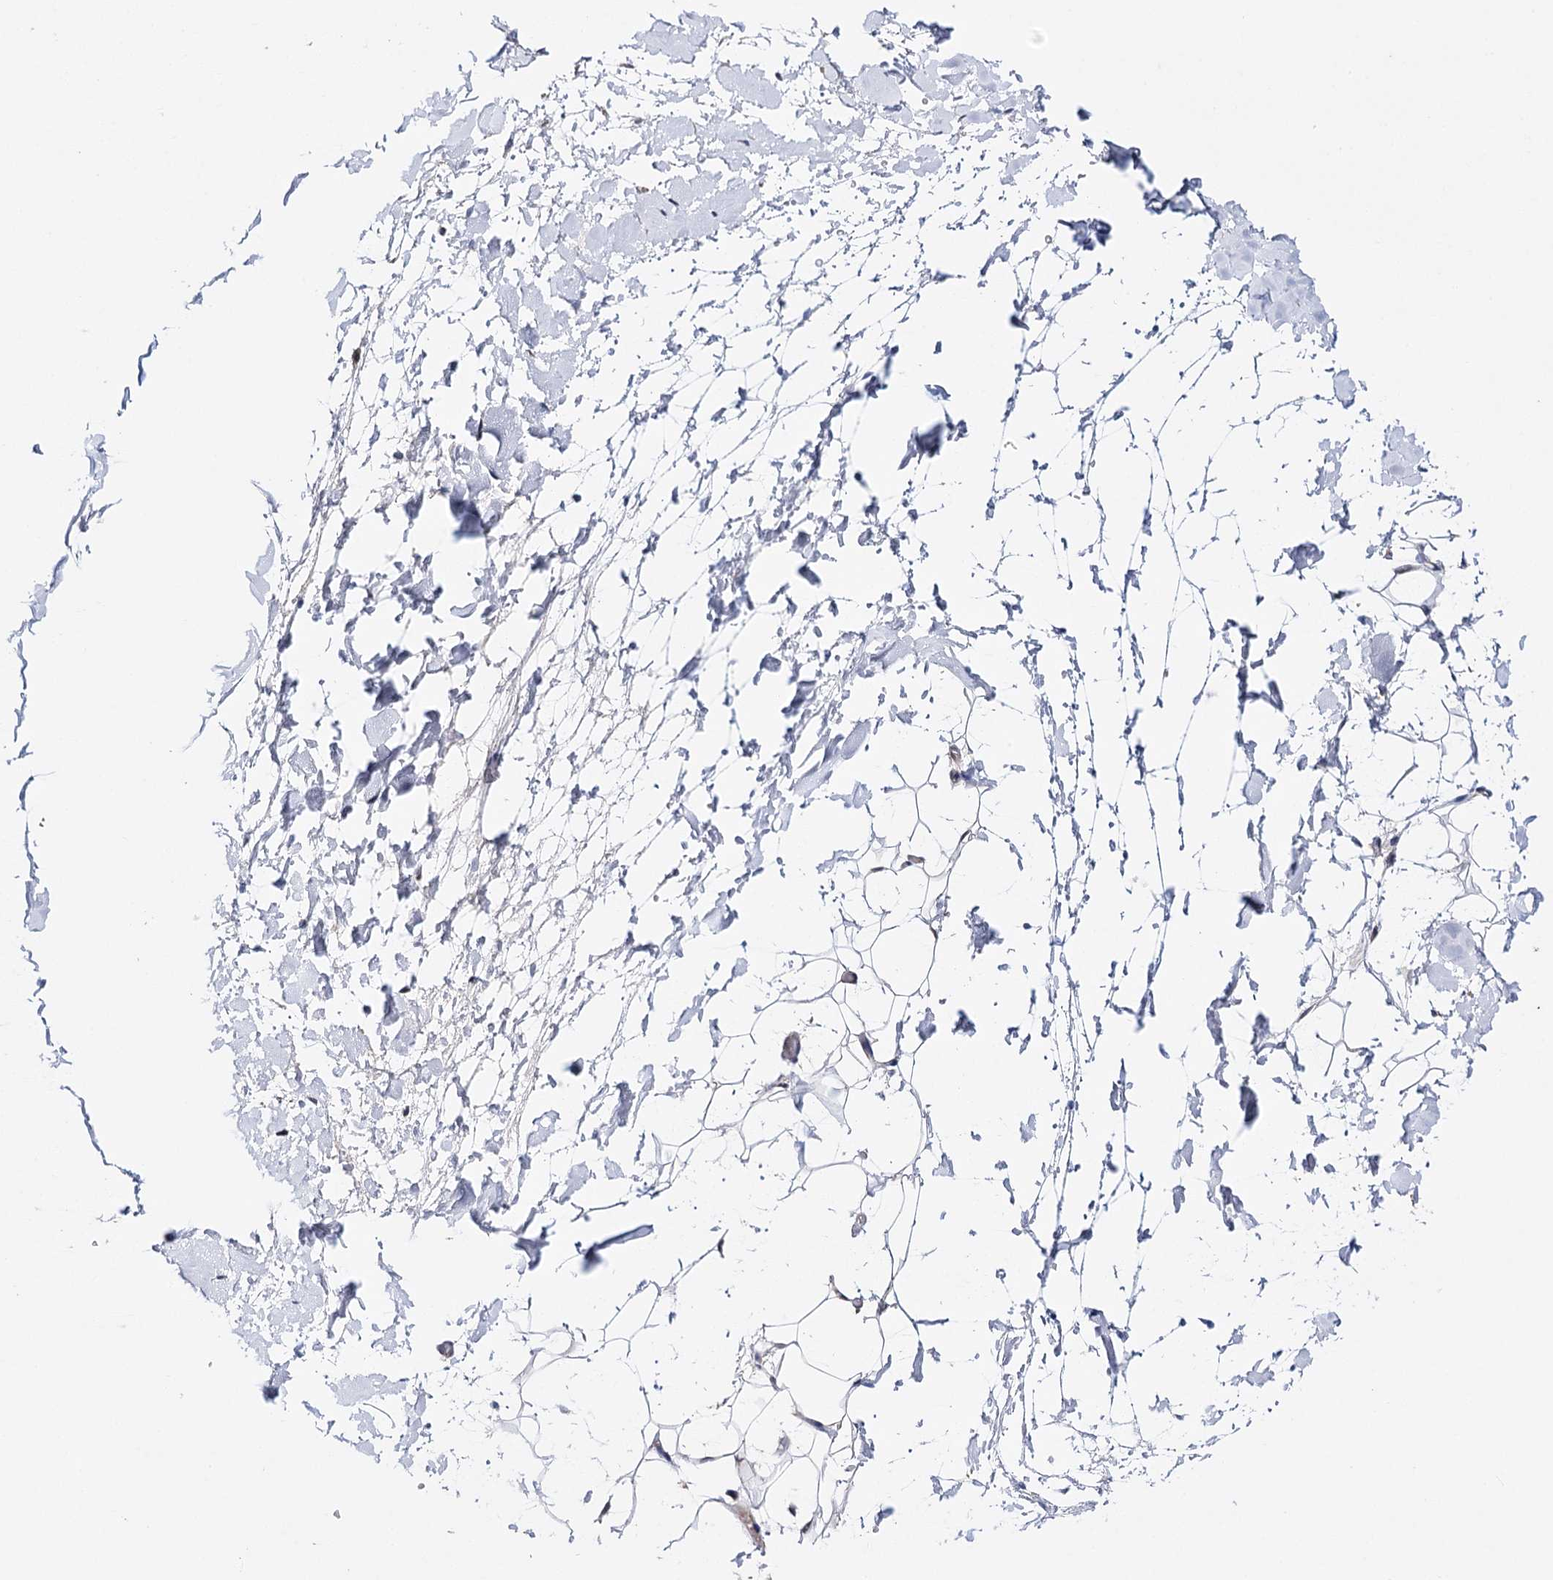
{"staining": {"intensity": "negative", "quantity": "none", "location": "none"}, "tissue": "adipose tissue", "cell_type": "Adipocytes", "image_type": "normal", "snomed": [{"axis": "morphology", "description": "Normal tissue, NOS"}, {"axis": "topography", "description": "Breast"}], "caption": "Protein analysis of benign adipose tissue shows no significant staining in adipocytes.", "gene": "CFAP46", "patient": {"sex": "female", "age": 26}}